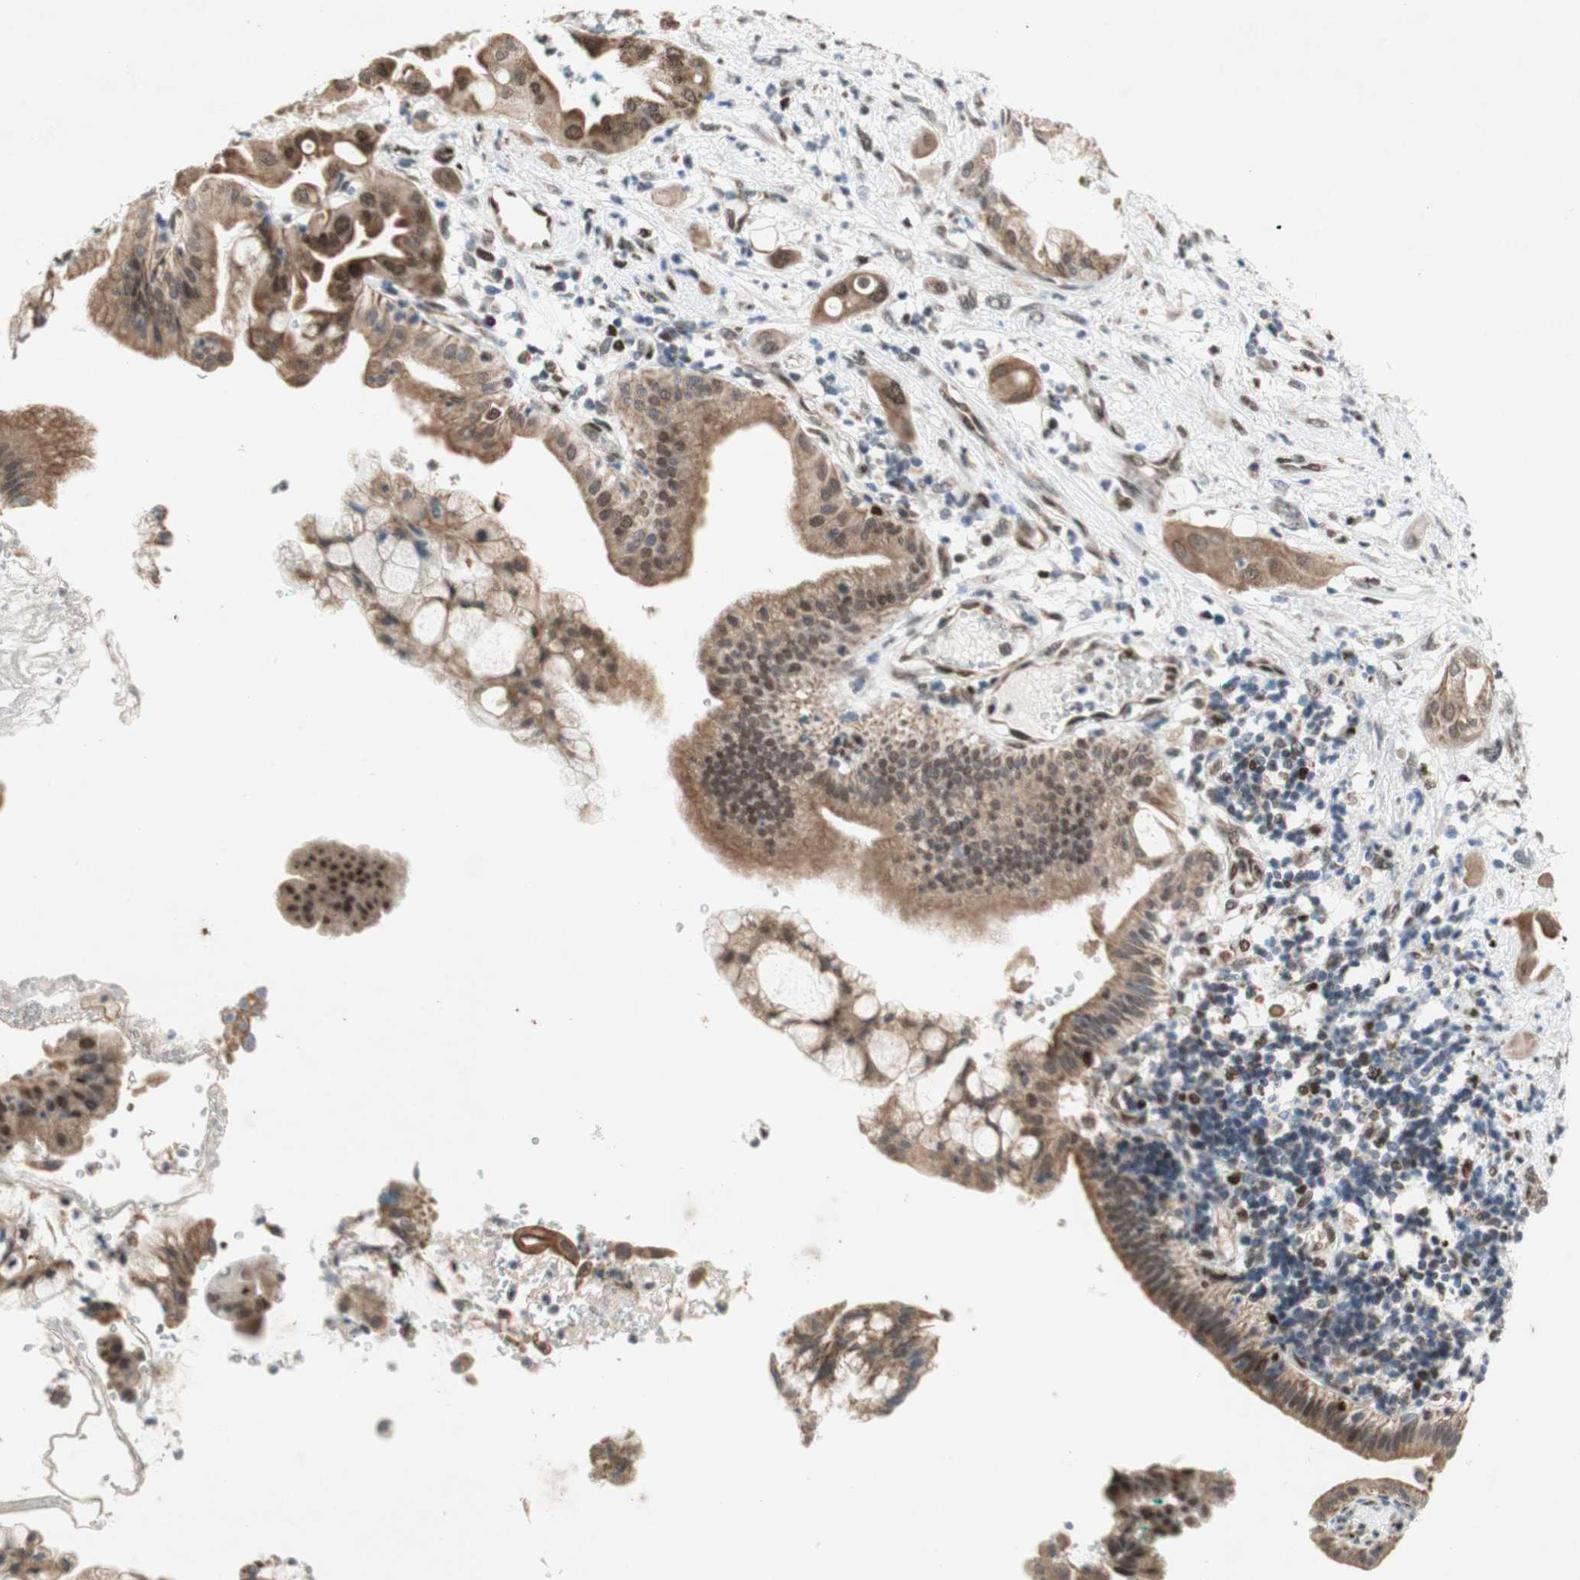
{"staining": {"intensity": "moderate", "quantity": "25%-75%", "location": "cytoplasmic/membranous"}, "tissue": "pancreatic cancer", "cell_type": "Tumor cells", "image_type": "cancer", "snomed": [{"axis": "morphology", "description": "Adenocarcinoma, NOS"}, {"axis": "morphology", "description": "Adenocarcinoma, metastatic, NOS"}, {"axis": "topography", "description": "Lymph node"}, {"axis": "topography", "description": "Pancreas"}, {"axis": "topography", "description": "Duodenum"}], "caption": "About 25%-75% of tumor cells in human pancreatic cancer (metastatic adenocarcinoma) show moderate cytoplasmic/membranous protein staining as visualized by brown immunohistochemical staining.", "gene": "DNMT3A", "patient": {"sex": "female", "age": 64}}